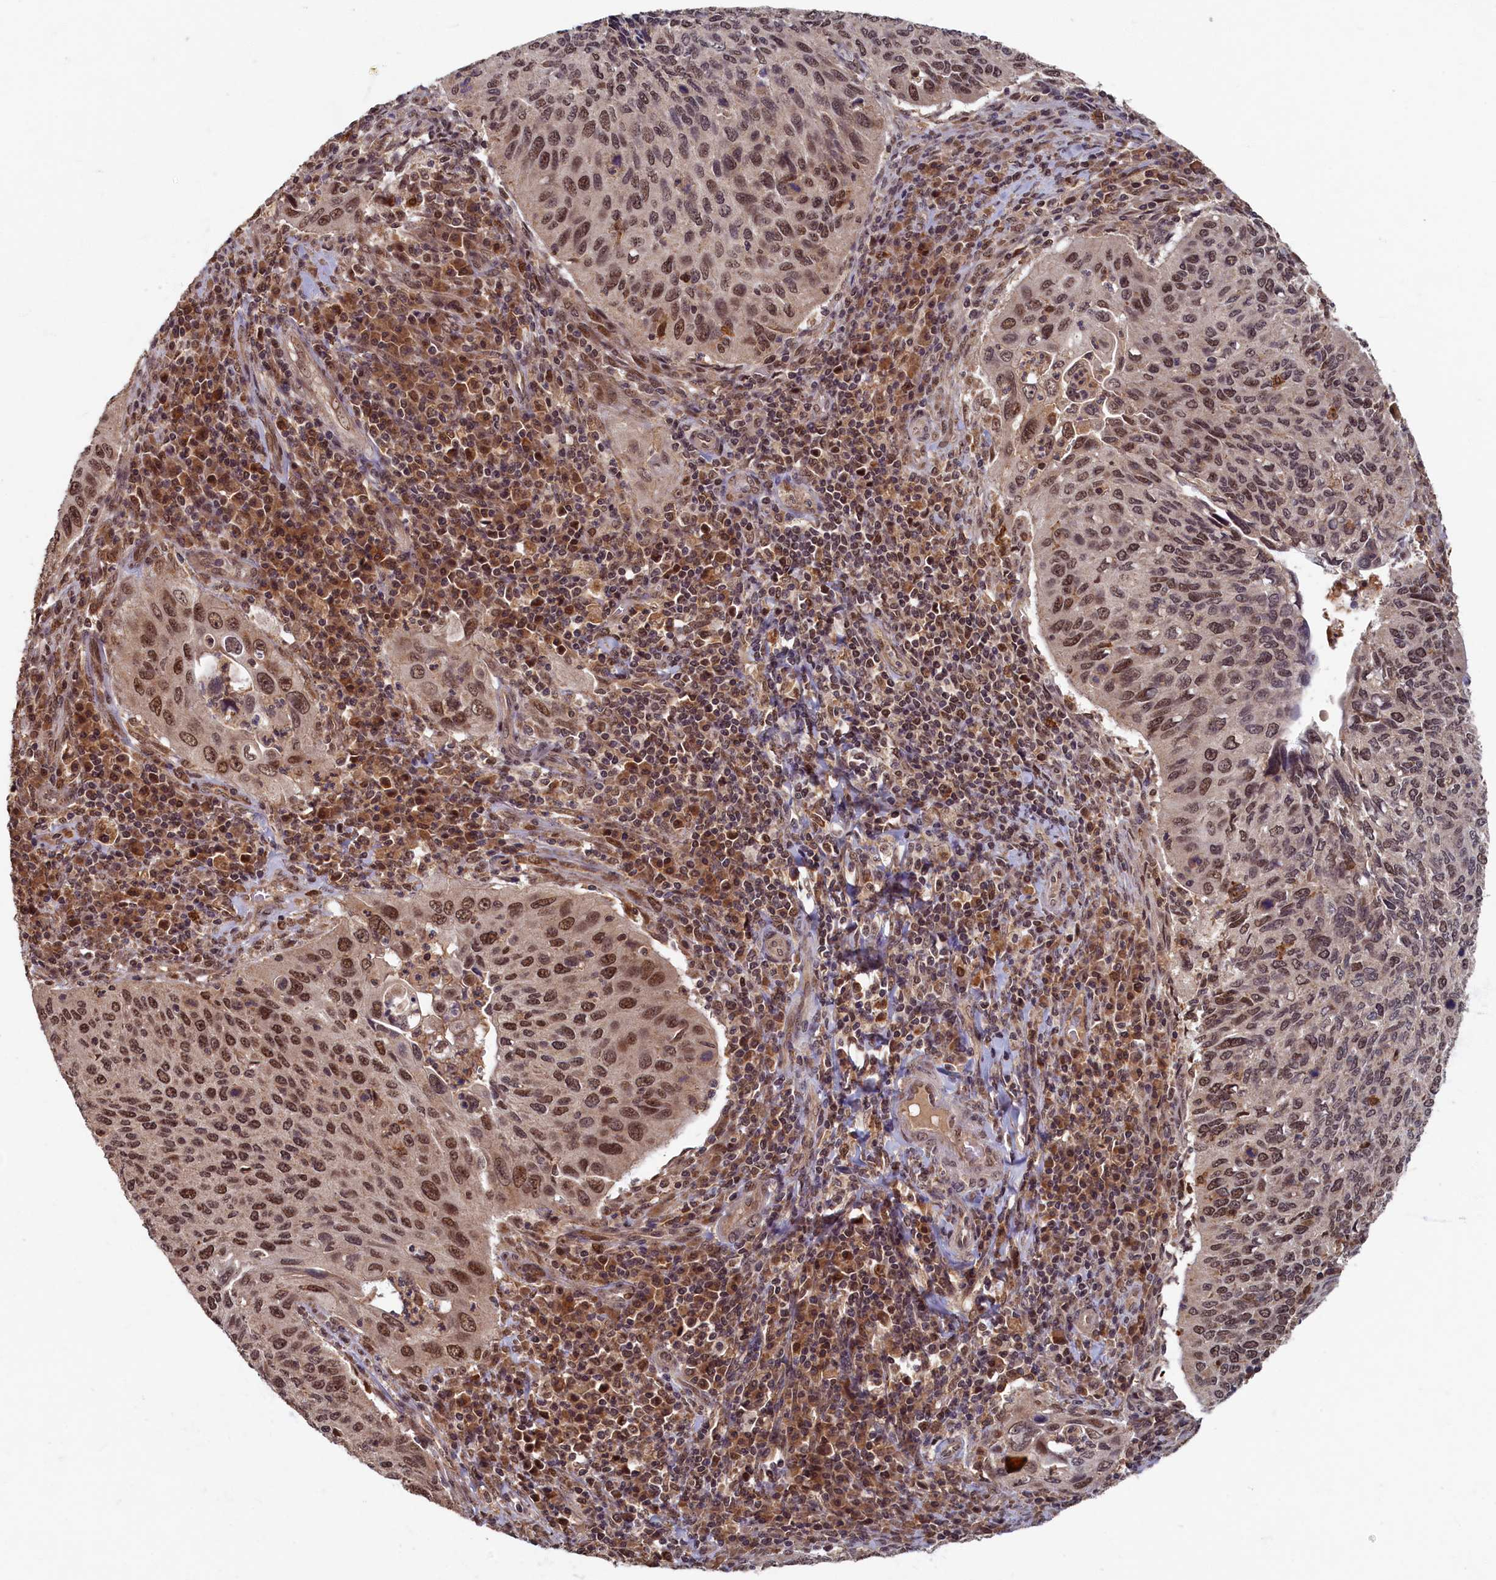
{"staining": {"intensity": "strong", "quantity": ">75%", "location": "nuclear"}, "tissue": "cervical cancer", "cell_type": "Tumor cells", "image_type": "cancer", "snomed": [{"axis": "morphology", "description": "Squamous cell carcinoma, NOS"}, {"axis": "topography", "description": "Cervix"}], "caption": "Immunohistochemistry (DAB (3,3'-diaminobenzidine)) staining of human cervical cancer shows strong nuclear protein staining in about >75% of tumor cells.", "gene": "BRCA1", "patient": {"sex": "female", "age": 38}}